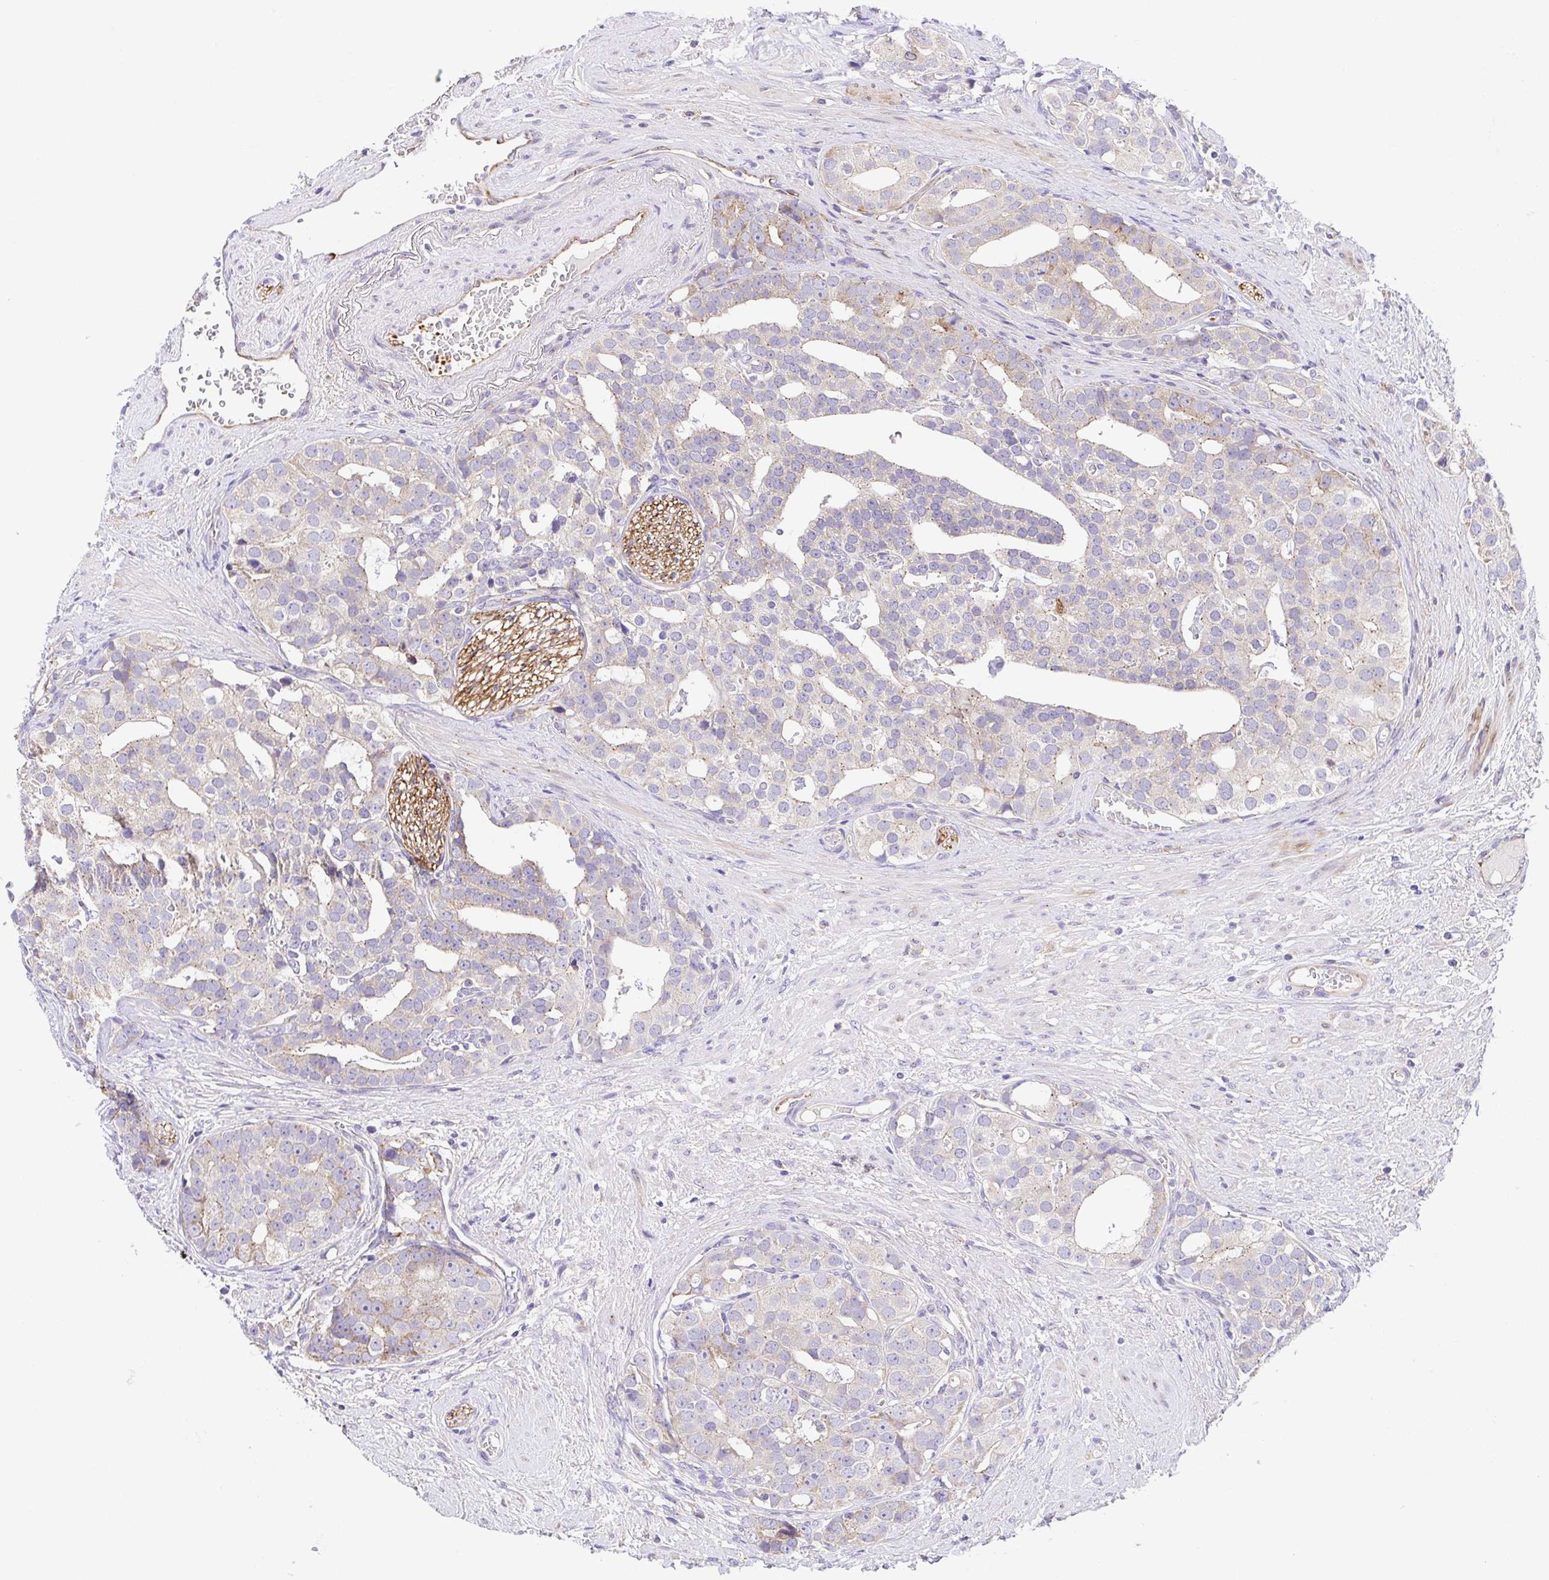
{"staining": {"intensity": "weak", "quantity": "<25%", "location": "cytoplasmic/membranous"}, "tissue": "prostate cancer", "cell_type": "Tumor cells", "image_type": "cancer", "snomed": [{"axis": "morphology", "description": "Adenocarcinoma, High grade"}, {"axis": "topography", "description": "Prostate"}], "caption": "There is no significant positivity in tumor cells of prostate high-grade adenocarcinoma.", "gene": "SLC13A1", "patient": {"sex": "male", "age": 71}}